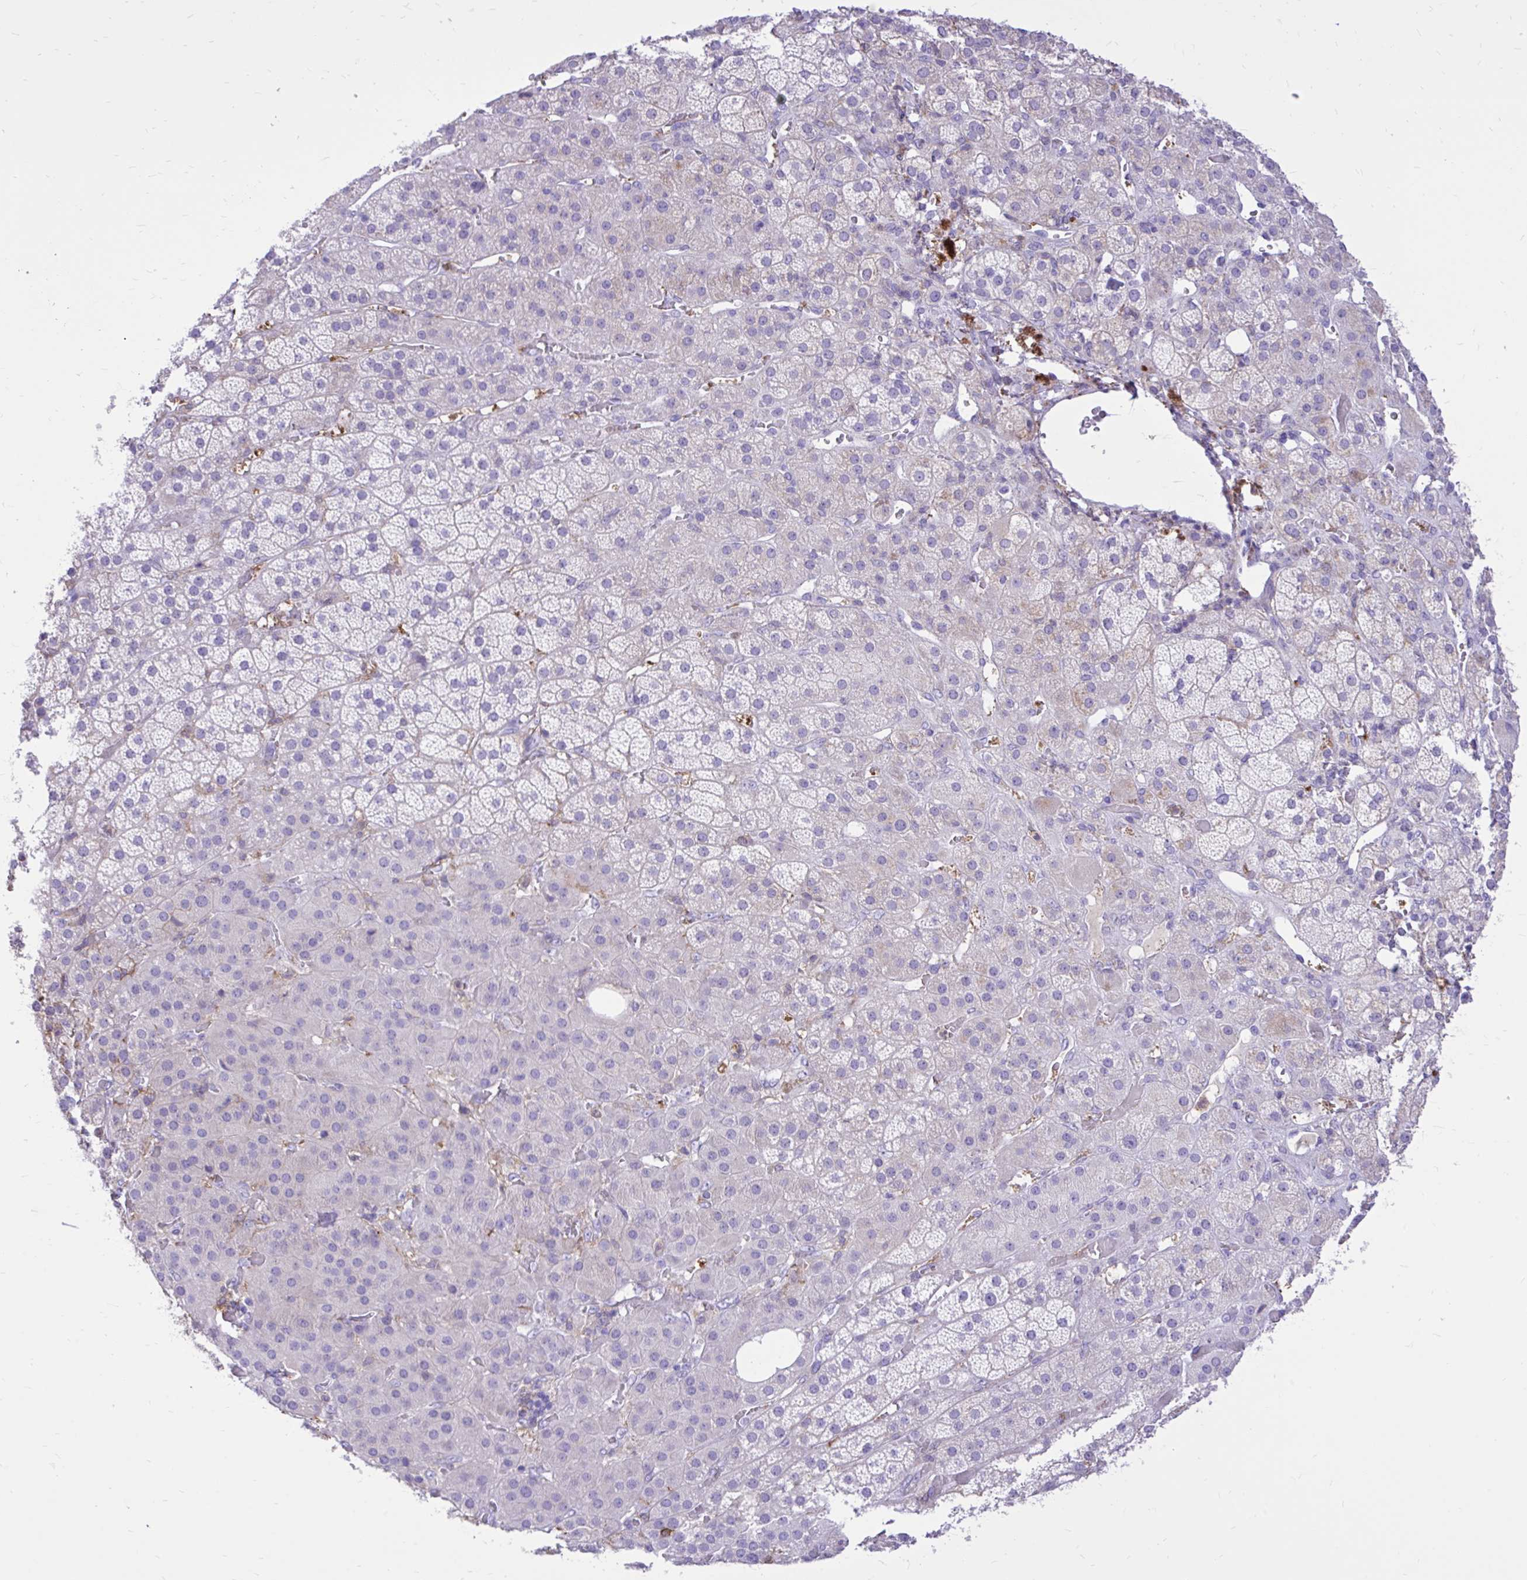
{"staining": {"intensity": "negative", "quantity": "none", "location": "none"}, "tissue": "adrenal gland", "cell_type": "Glandular cells", "image_type": "normal", "snomed": [{"axis": "morphology", "description": "Normal tissue, NOS"}, {"axis": "topography", "description": "Adrenal gland"}], "caption": "This is a photomicrograph of immunohistochemistry (IHC) staining of benign adrenal gland, which shows no positivity in glandular cells.", "gene": "TLR7", "patient": {"sex": "male", "age": 57}}